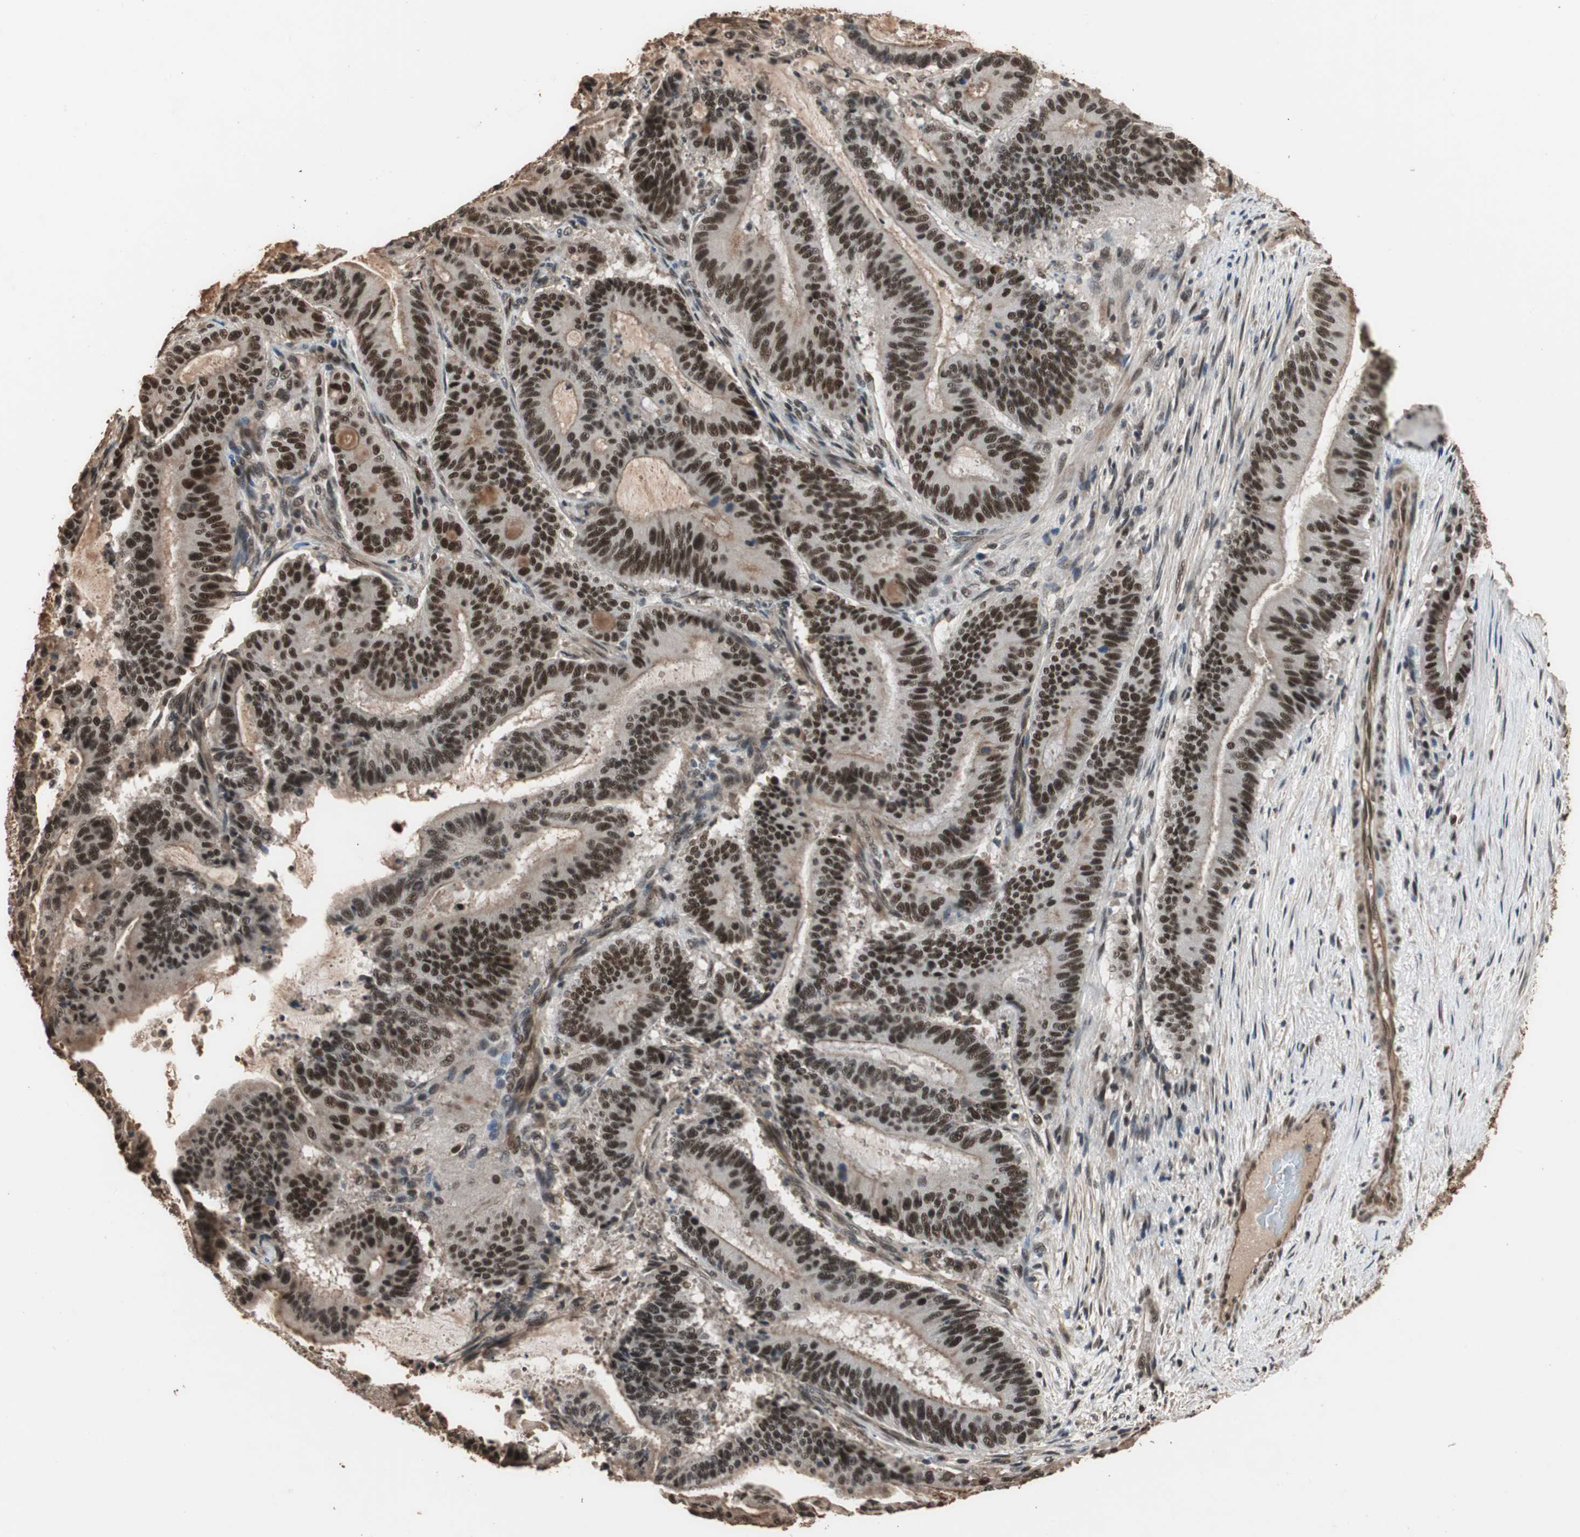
{"staining": {"intensity": "strong", "quantity": ">75%", "location": "nuclear"}, "tissue": "liver cancer", "cell_type": "Tumor cells", "image_type": "cancer", "snomed": [{"axis": "morphology", "description": "Cholangiocarcinoma"}, {"axis": "topography", "description": "Liver"}], "caption": "Protein staining of liver cholangiocarcinoma tissue displays strong nuclear positivity in about >75% of tumor cells.", "gene": "CDC5L", "patient": {"sex": "female", "age": 73}}